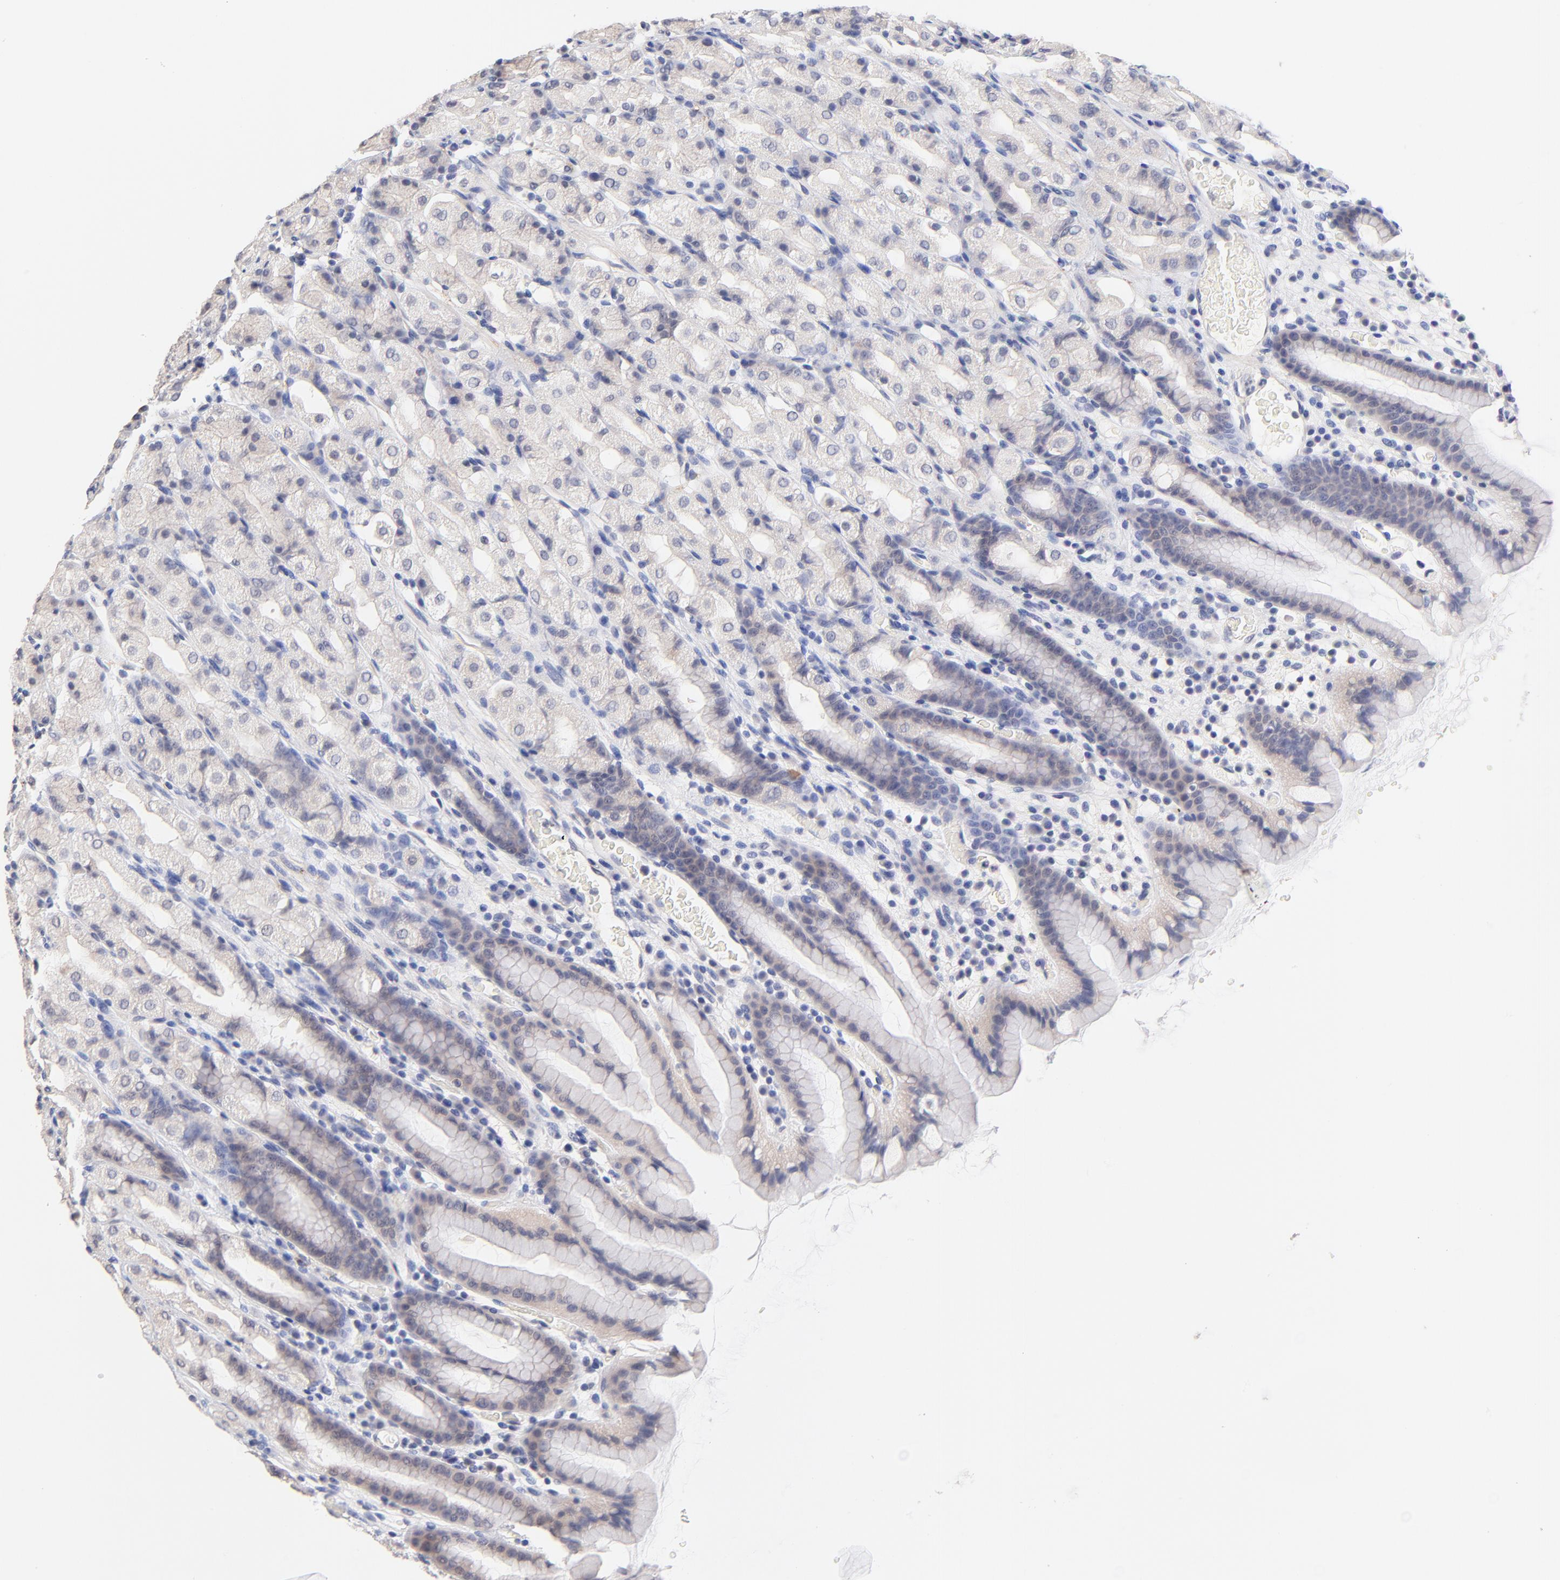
{"staining": {"intensity": "negative", "quantity": "none", "location": "none"}, "tissue": "stomach", "cell_type": "Glandular cells", "image_type": "normal", "snomed": [{"axis": "morphology", "description": "Normal tissue, NOS"}, {"axis": "topography", "description": "Stomach, upper"}], "caption": "Immunohistochemical staining of normal human stomach reveals no significant staining in glandular cells. The staining was performed using DAB to visualize the protein expression in brown, while the nuclei were stained in blue with hematoxylin (Magnification: 20x).", "gene": "RIBC2", "patient": {"sex": "male", "age": 68}}